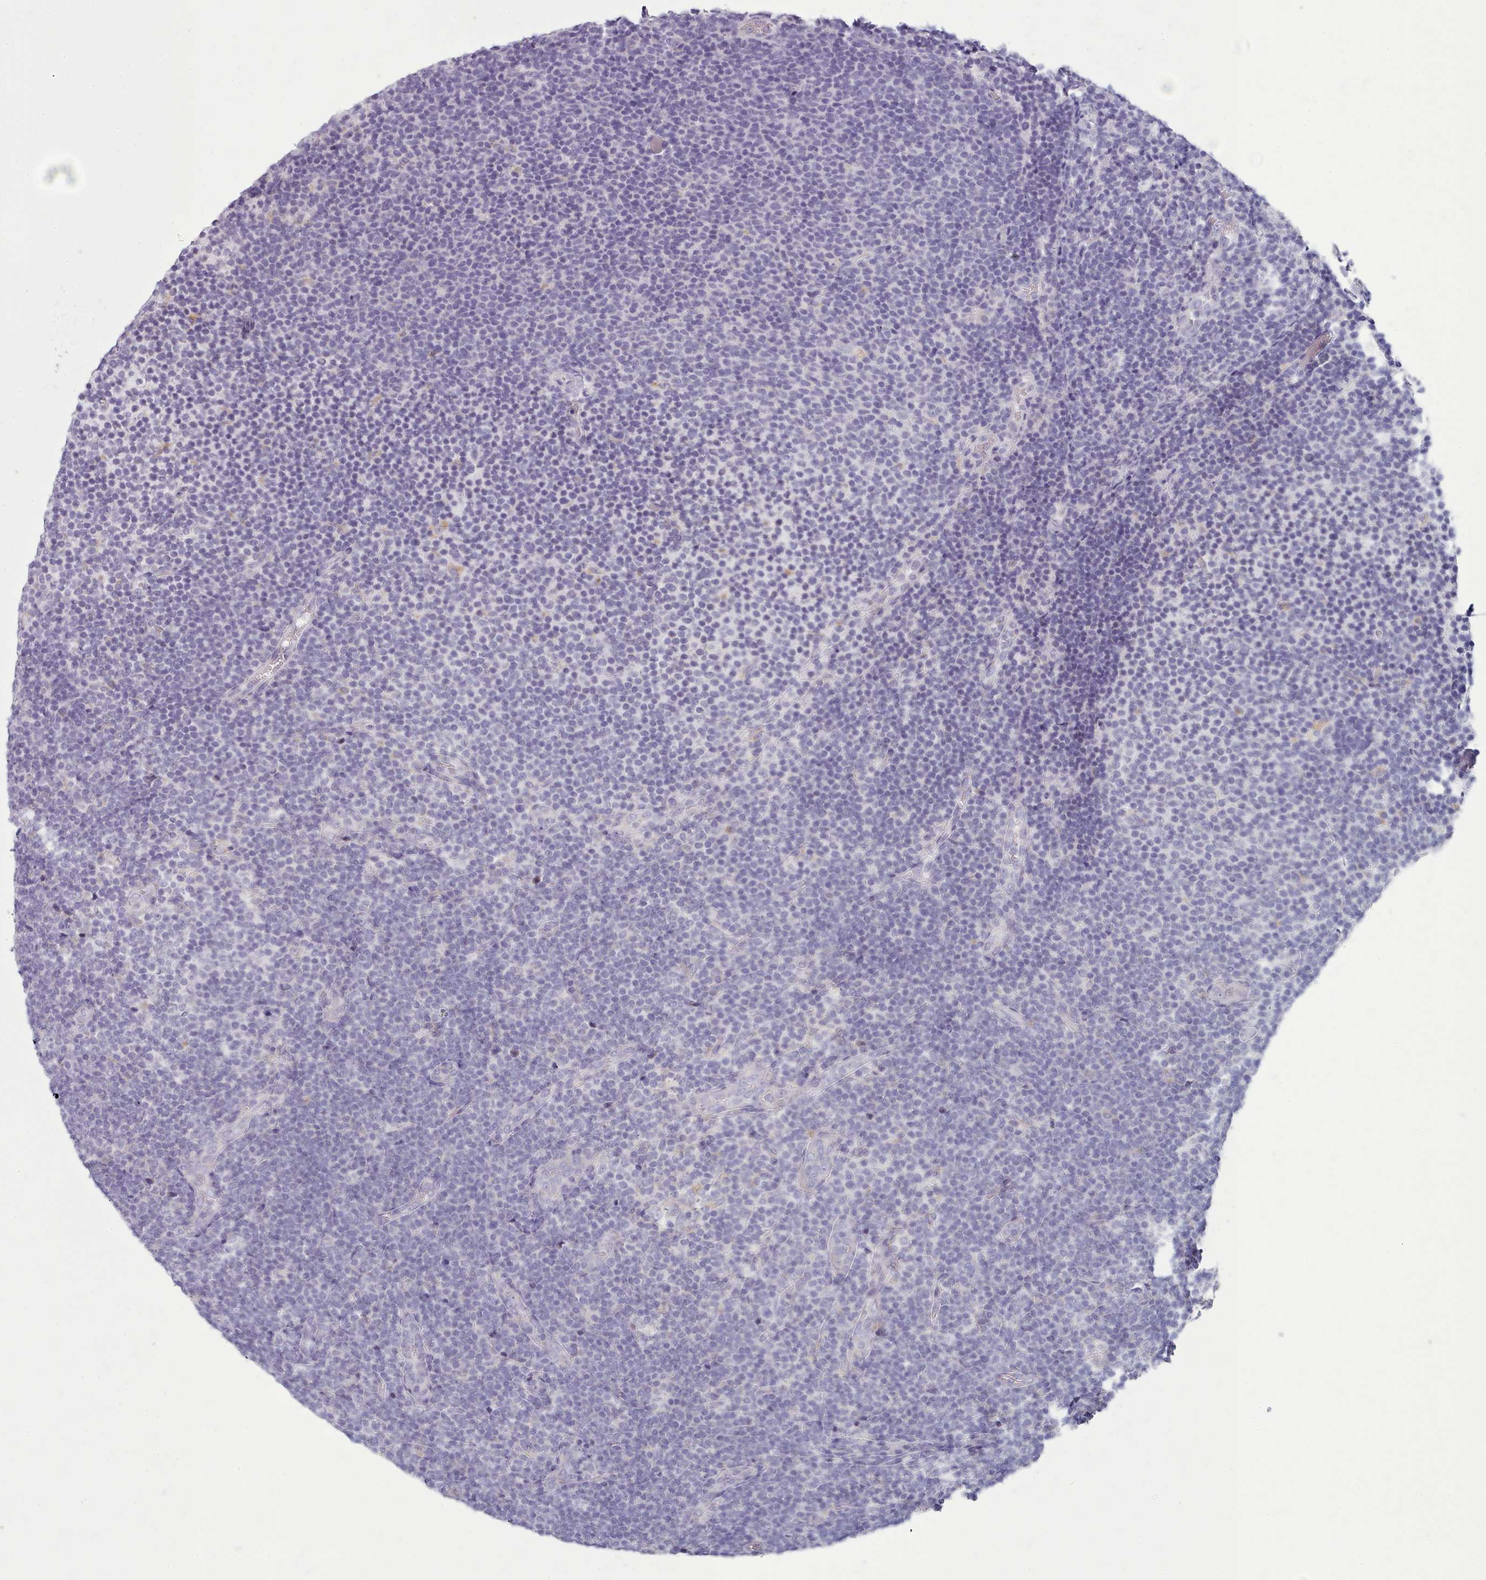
{"staining": {"intensity": "negative", "quantity": "none", "location": "none"}, "tissue": "lymphoma", "cell_type": "Tumor cells", "image_type": "cancer", "snomed": [{"axis": "morphology", "description": "Malignant lymphoma, non-Hodgkin's type, Low grade"}, {"axis": "topography", "description": "Lymph node"}], "caption": "High power microscopy photomicrograph of an immunohistochemistry micrograph of lymphoma, revealing no significant positivity in tumor cells.", "gene": "MYRFL", "patient": {"sex": "male", "age": 66}}